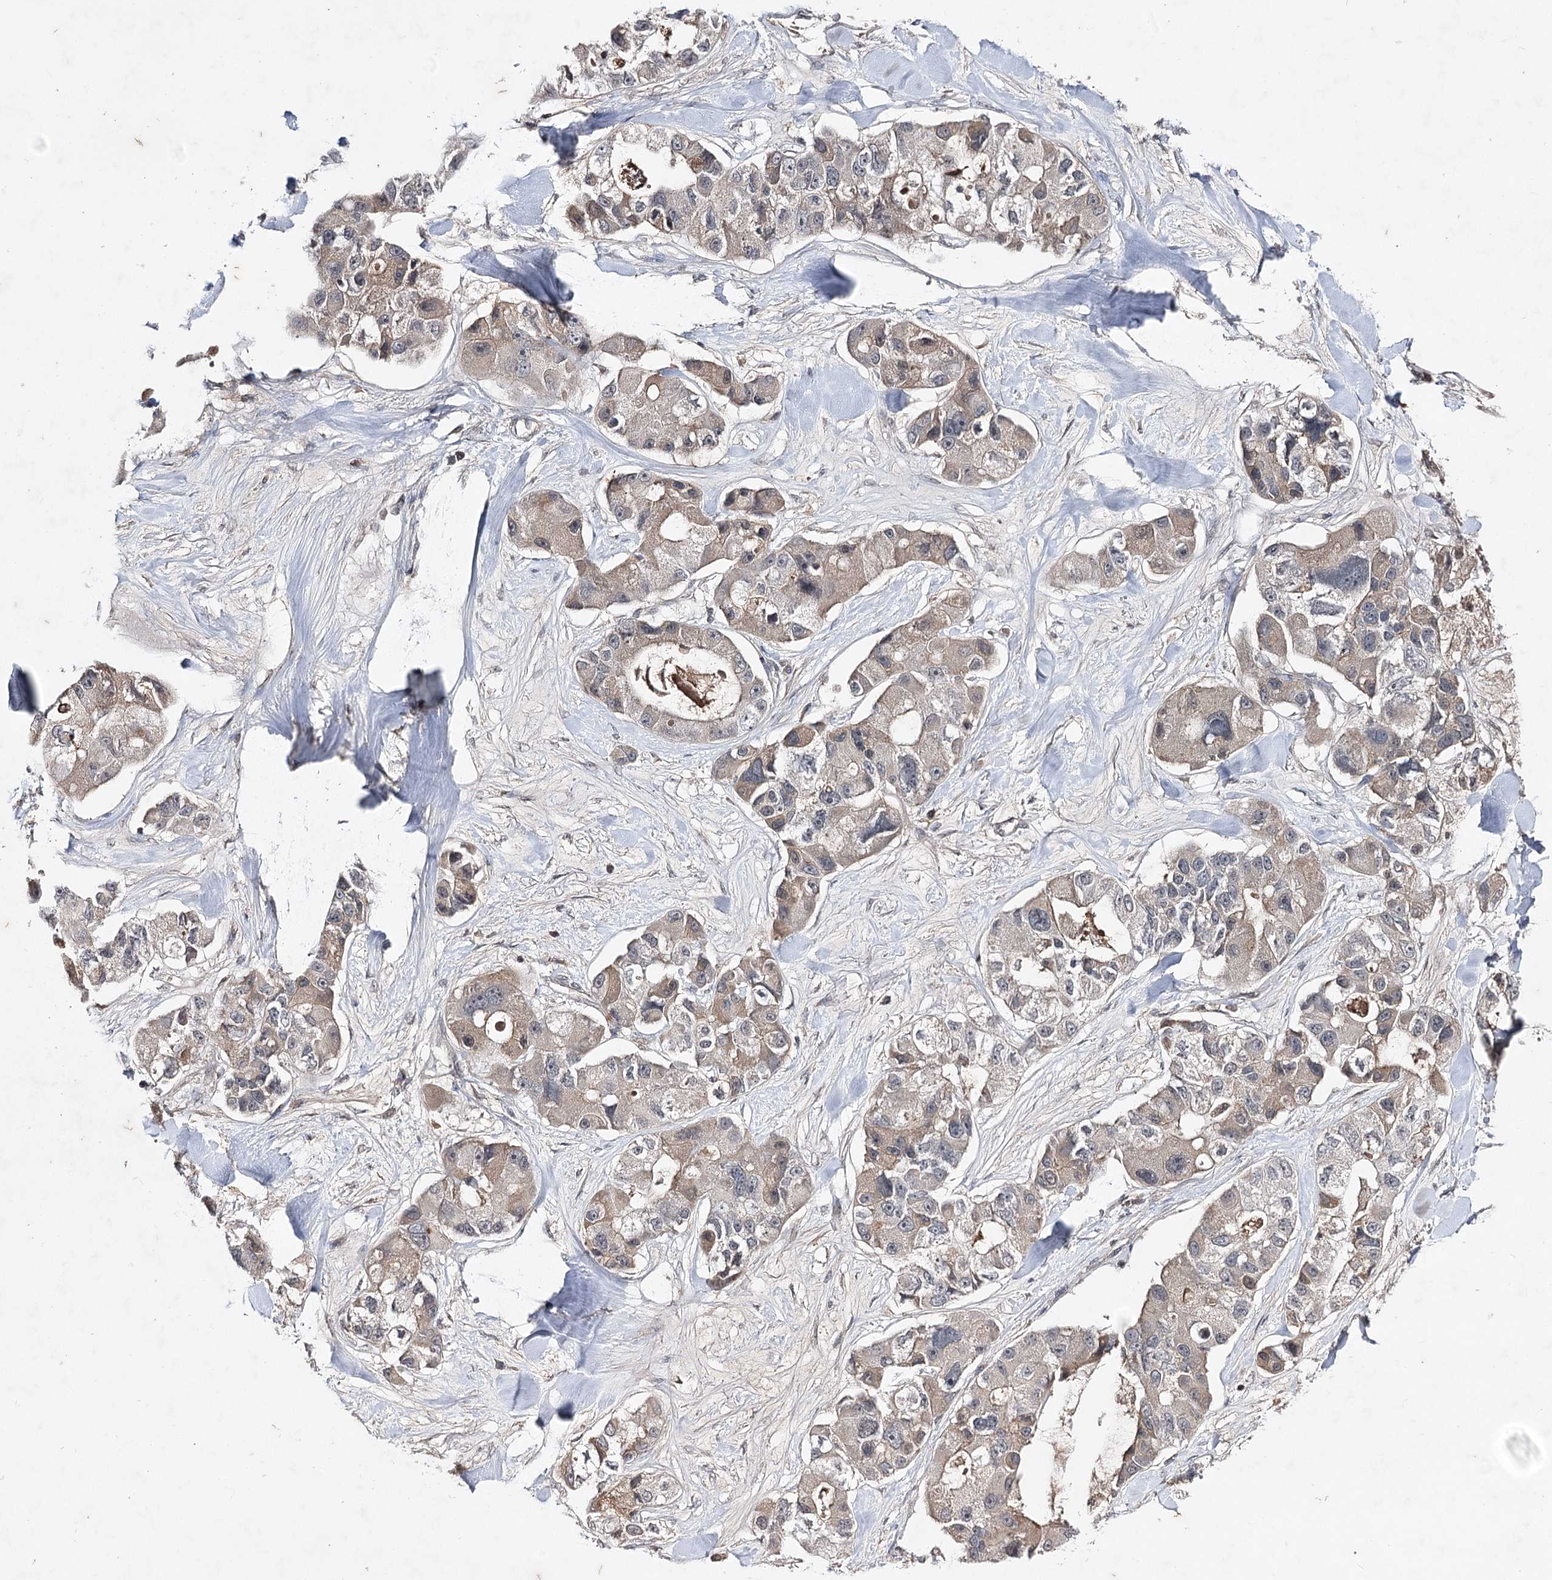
{"staining": {"intensity": "weak", "quantity": "<25%", "location": "cytoplasmic/membranous"}, "tissue": "lung cancer", "cell_type": "Tumor cells", "image_type": "cancer", "snomed": [{"axis": "morphology", "description": "Adenocarcinoma, NOS"}, {"axis": "topography", "description": "Lung"}], "caption": "Tumor cells show no significant protein staining in lung cancer (adenocarcinoma).", "gene": "SYNGR3", "patient": {"sex": "female", "age": 54}}